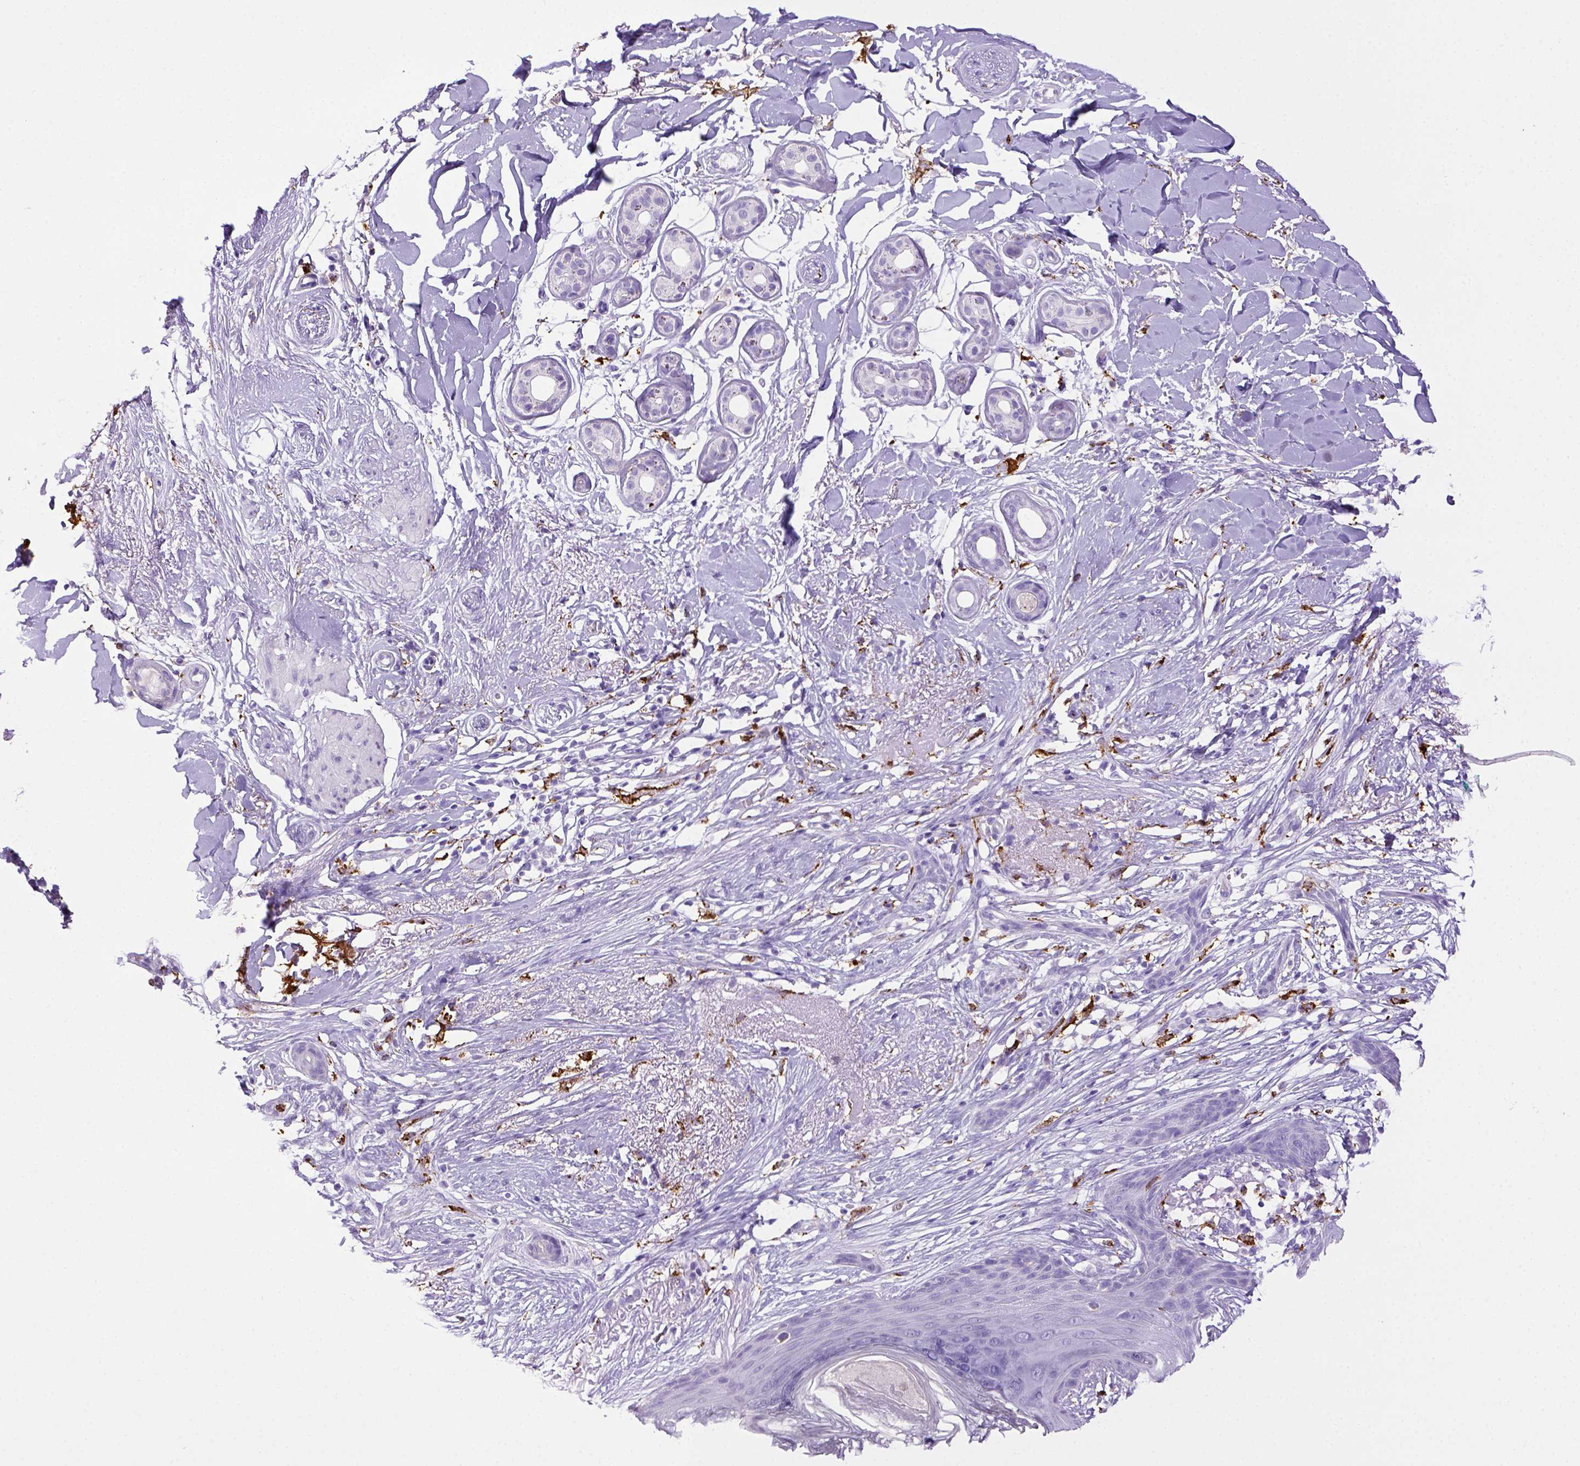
{"staining": {"intensity": "negative", "quantity": "none", "location": "none"}, "tissue": "skin cancer", "cell_type": "Tumor cells", "image_type": "cancer", "snomed": [{"axis": "morphology", "description": "Normal tissue, NOS"}, {"axis": "morphology", "description": "Basal cell carcinoma"}, {"axis": "topography", "description": "Skin"}], "caption": "Immunohistochemistry (IHC) of human skin cancer exhibits no positivity in tumor cells.", "gene": "CD68", "patient": {"sex": "male", "age": 84}}